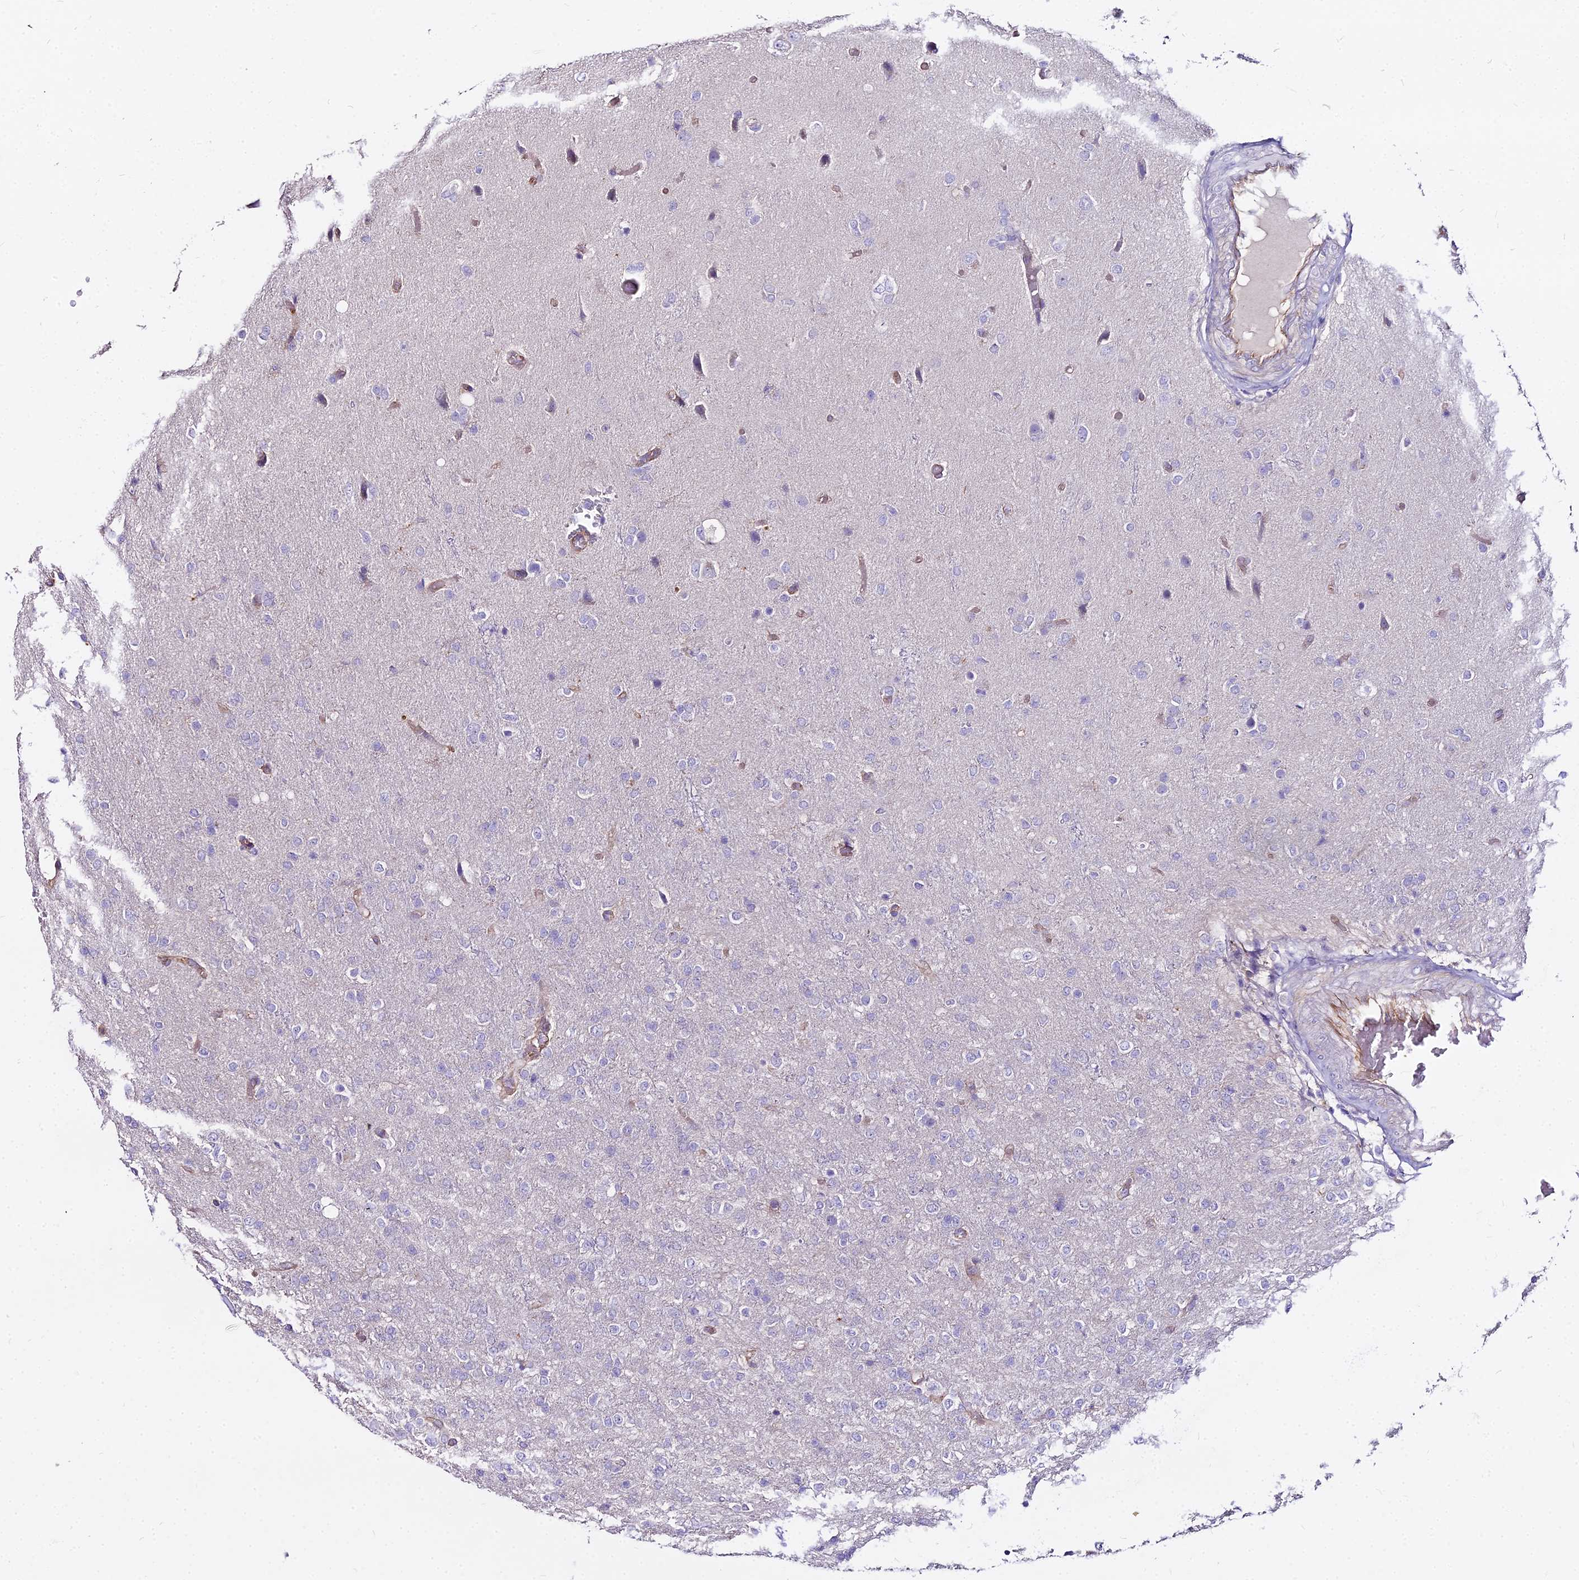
{"staining": {"intensity": "negative", "quantity": "none", "location": "none"}, "tissue": "glioma", "cell_type": "Tumor cells", "image_type": "cancer", "snomed": [{"axis": "morphology", "description": "Glioma, malignant, High grade"}, {"axis": "topography", "description": "Brain"}], "caption": "Micrograph shows no protein positivity in tumor cells of malignant glioma (high-grade) tissue.", "gene": "GLYAT", "patient": {"sex": "female", "age": 74}}